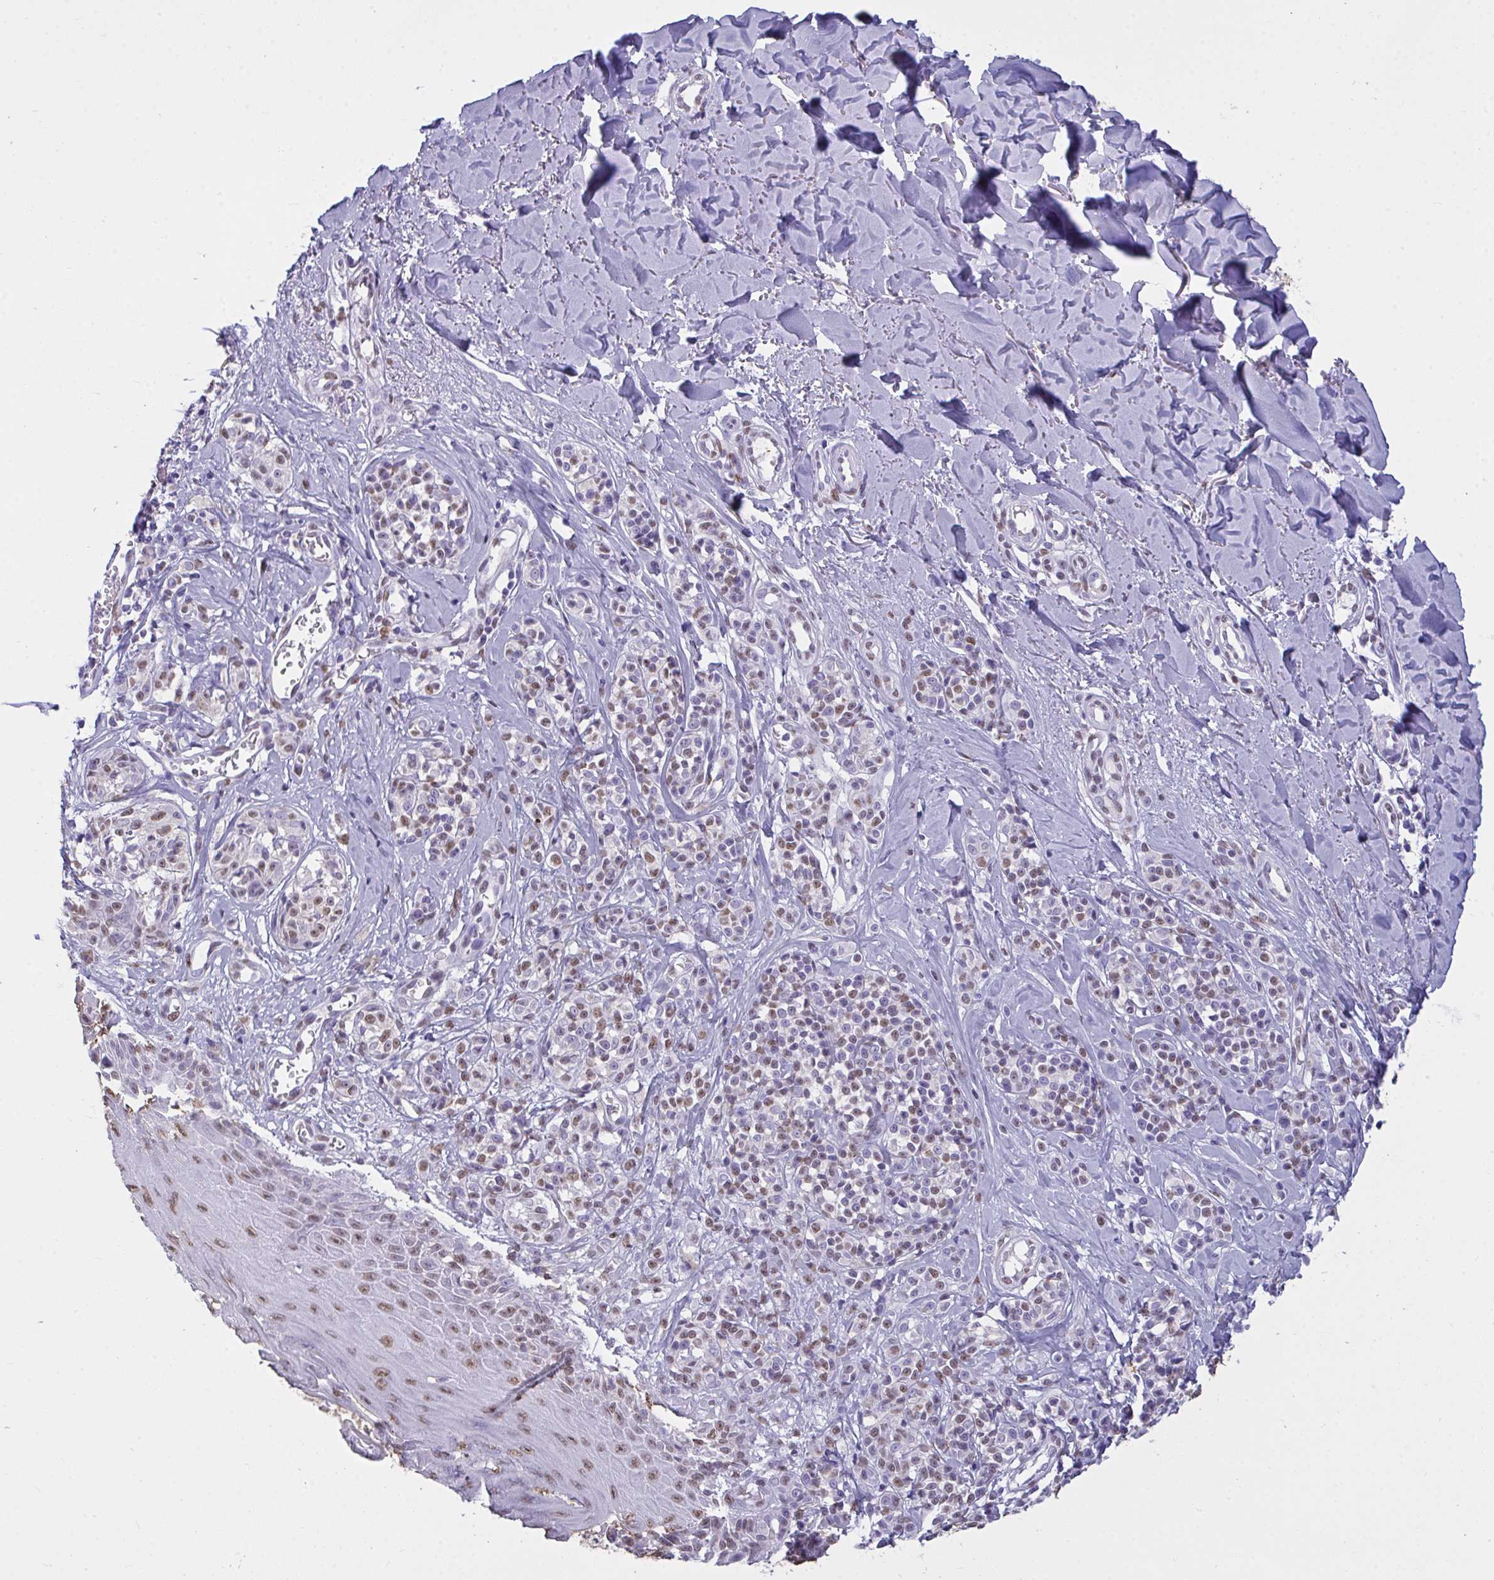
{"staining": {"intensity": "moderate", "quantity": "25%-75%", "location": "nuclear"}, "tissue": "melanoma", "cell_type": "Tumor cells", "image_type": "cancer", "snomed": [{"axis": "morphology", "description": "Malignant melanoma, NOS"}, {"axis": "topography", "description": "Skin"}], "caption": "Protein analysis of melanoma tissue demonstrates moderate nuclear staining in about 25%-75% of tumor cells. The staining is performed using DAB brown chromogen to label protein expression. The nuclei are counter-stained blue using hematoxylin.", "gene": "SEMA6B", "patient": {"sex": "male", "age": 74}}